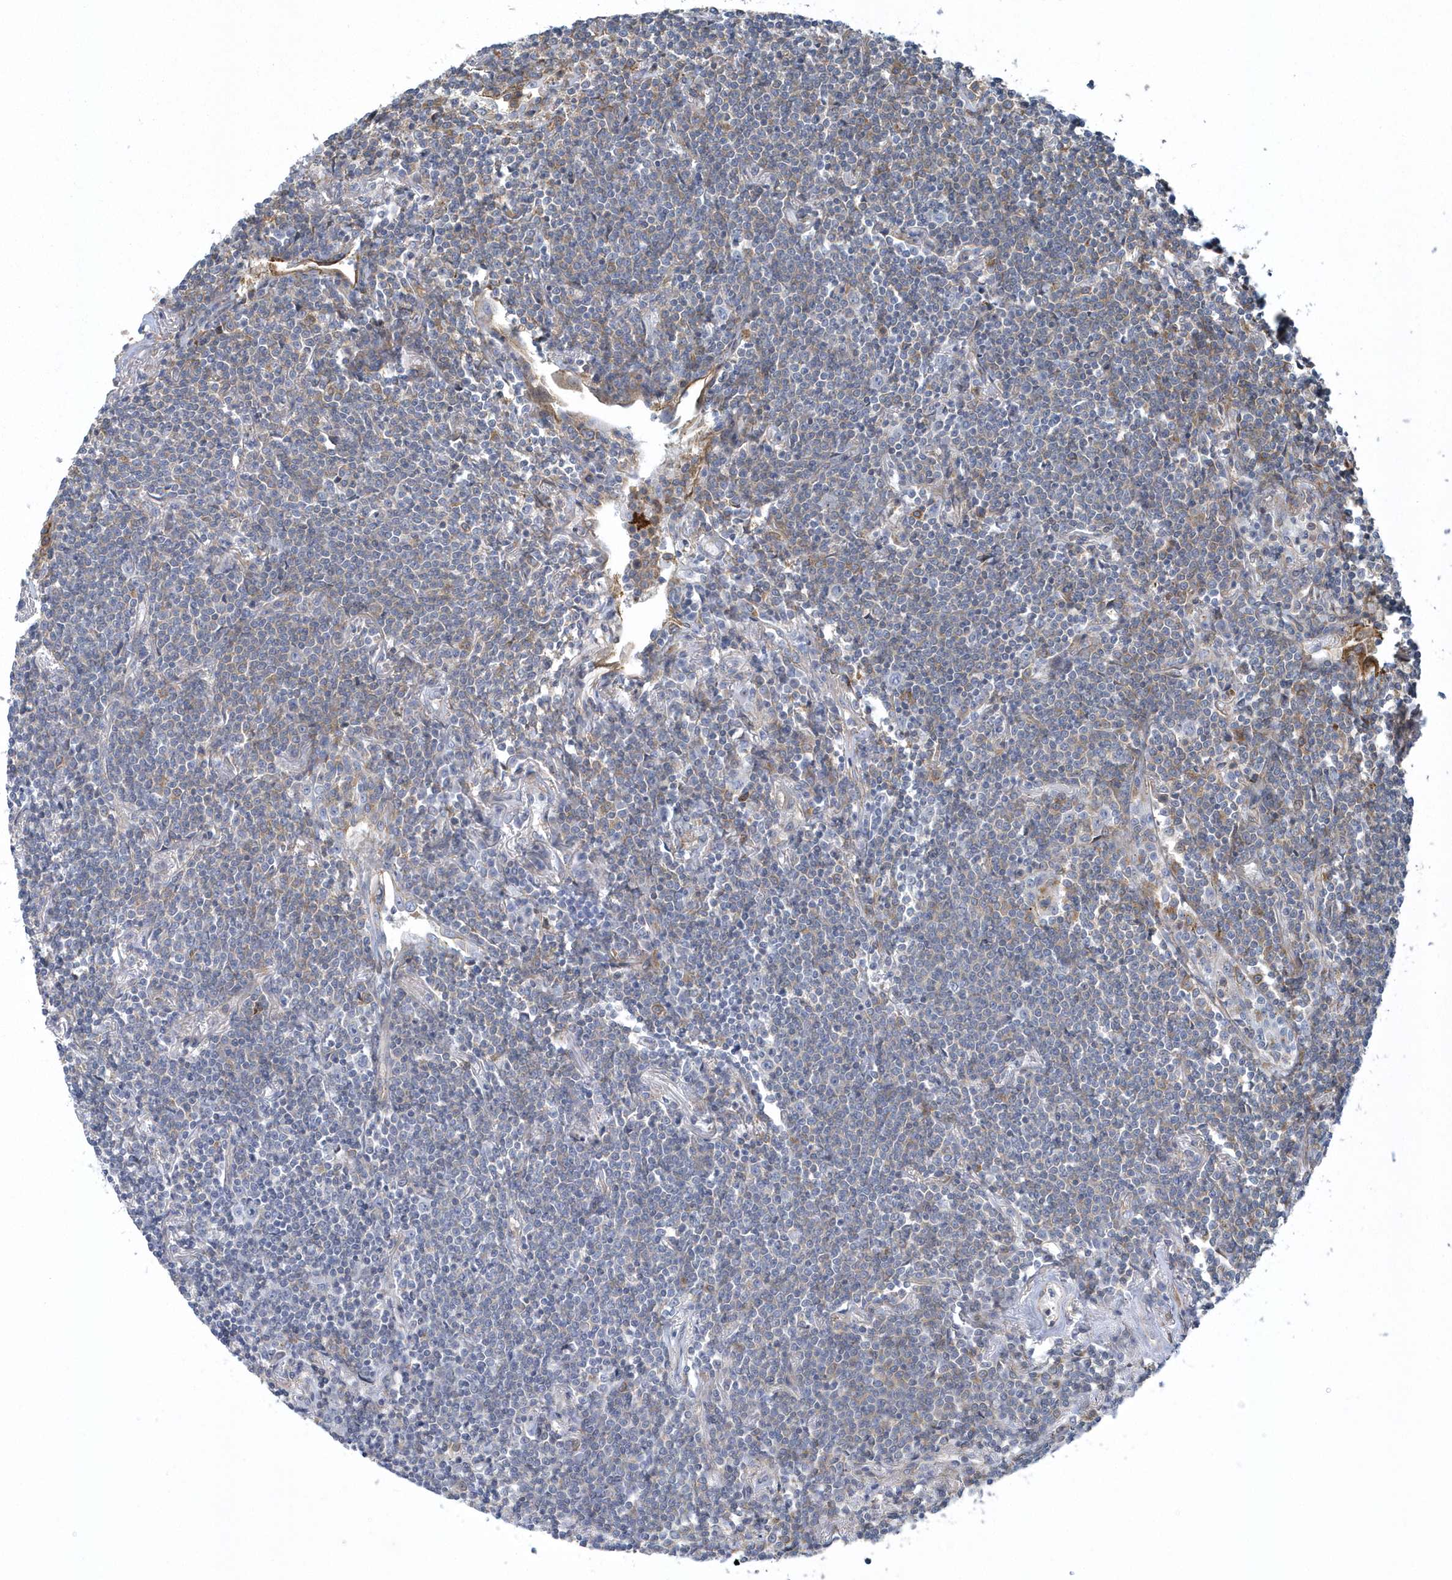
{"staining": {"intensity": "negative", "quantity": "none", "location": "none"}, "tissue": "lymphoma", "cell_type": "Tumor cells", "image_type": "cancer", "snomed": [{"axis": "morphology", "description": "Malignant lymphoma, non-Hodgkin's type, Low grade"}, {"axis": "topography", "description": "Lung"}], "caption": "High magnification brightfield microscopy of lymphoma stained with DAB (3,3'-diaminobenzidine) (brown) and counterstained with hematoxylin (blue): tumor cells show no significant positivity. (DAB immunohistochemistry (IHC), high magnification).", "gene": "ARAP2", "patient": {"sex": "female", "age": 71}}